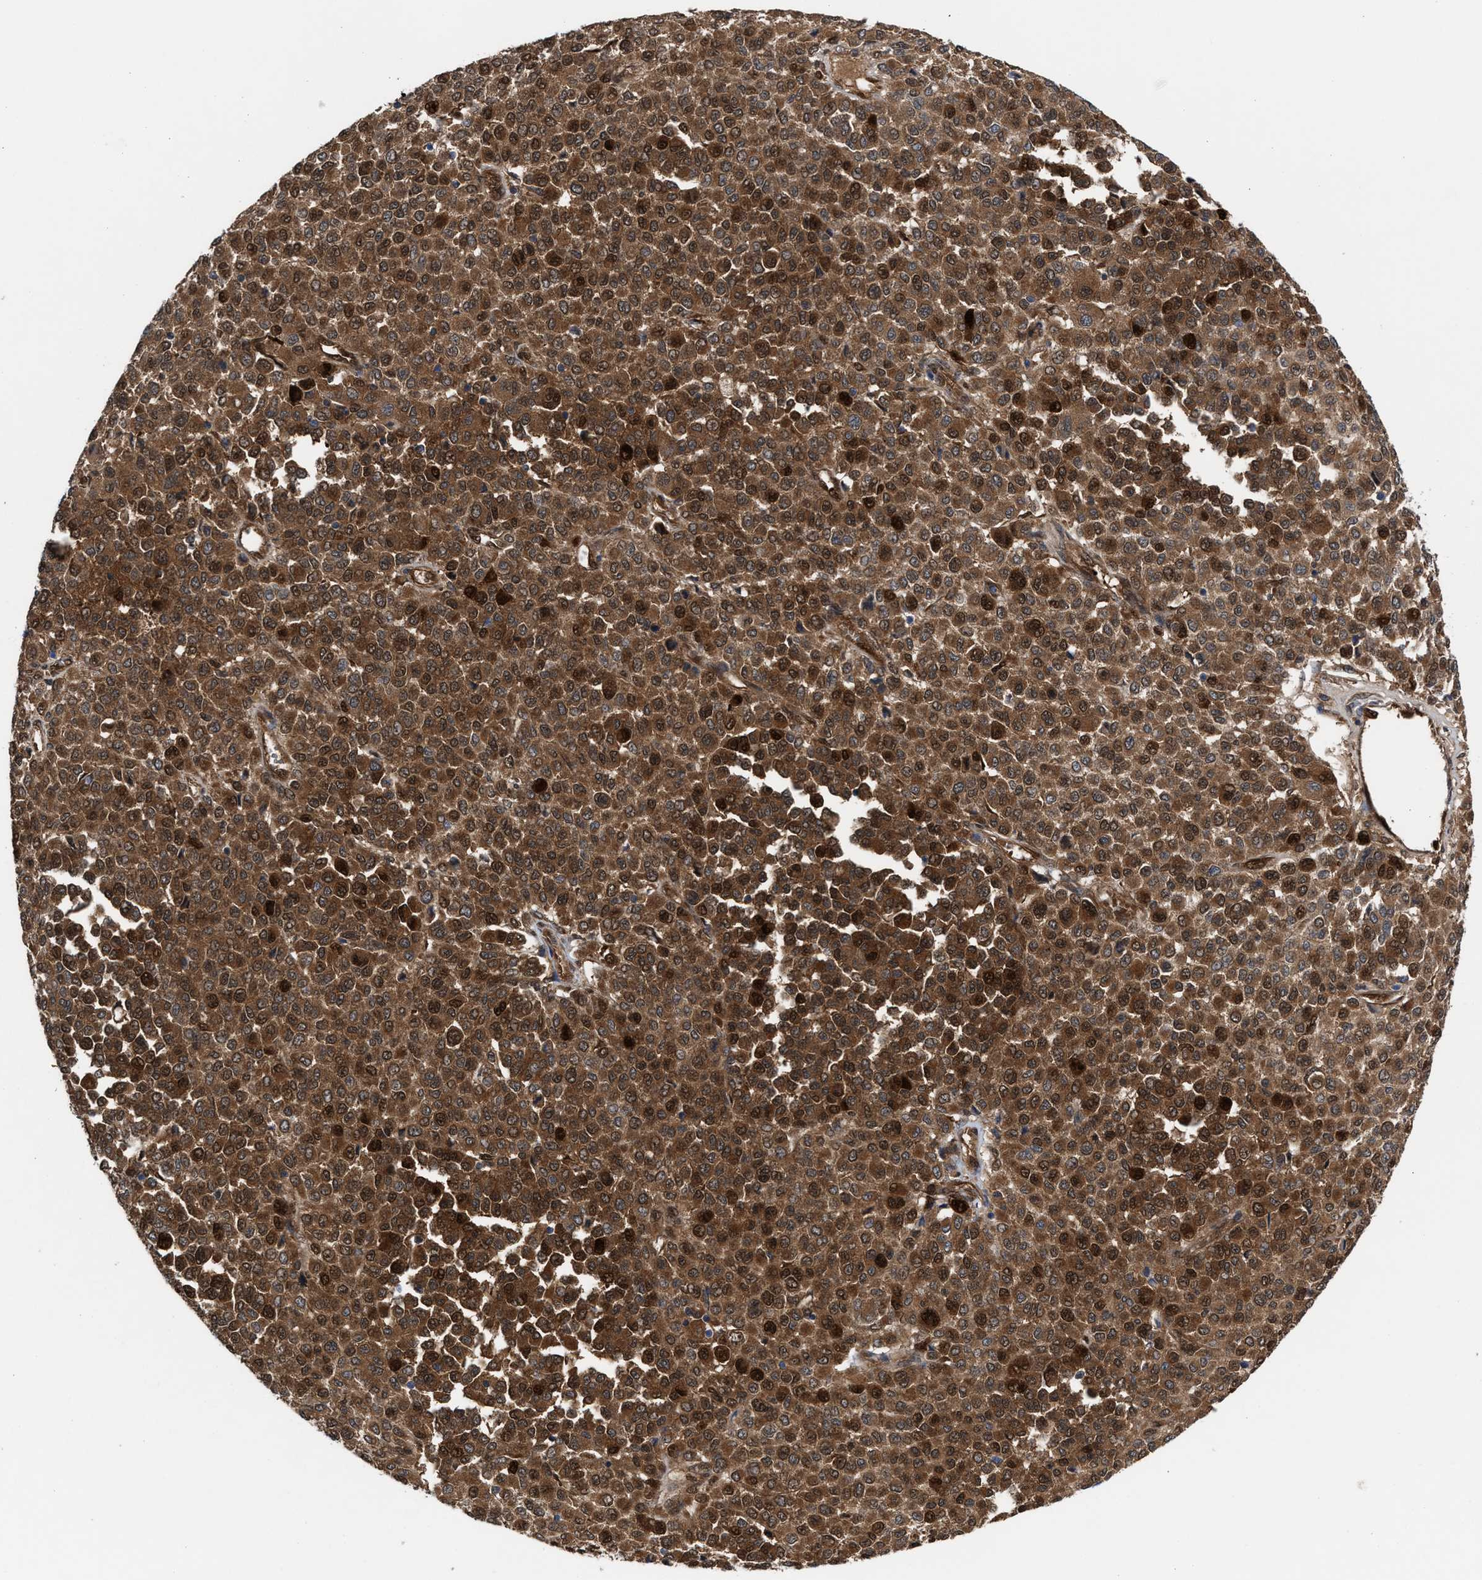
{"staining": {"intensity": "moderate", "quantity": ">75%", "location": "cytoplasmic/membranous,nuclear"}, "tissue": "melanoma", "cell_type": "Tumor cells", "image_type": "cancer", "snomed": [{"axis": "morphology", "description": "Malignant melanoma, Metastatic site"}, {"axis": "topography", "description": "Pancreas"}], "caption": "Immunohistochemical staining of human malignant melanoma (metastatic site) reveals medium levels of moderate cytoplasmic/membranous and nuclear expression in about >75% of tumor cells. The staining is performed using DAB (3,3'-diaminobenzidine) brown chromogen to label protein expression. The nuclei are counter-stained blue using hematoxylin.", "gene": "TP53I3", "patient": {"sex": "female", "age": 30}}